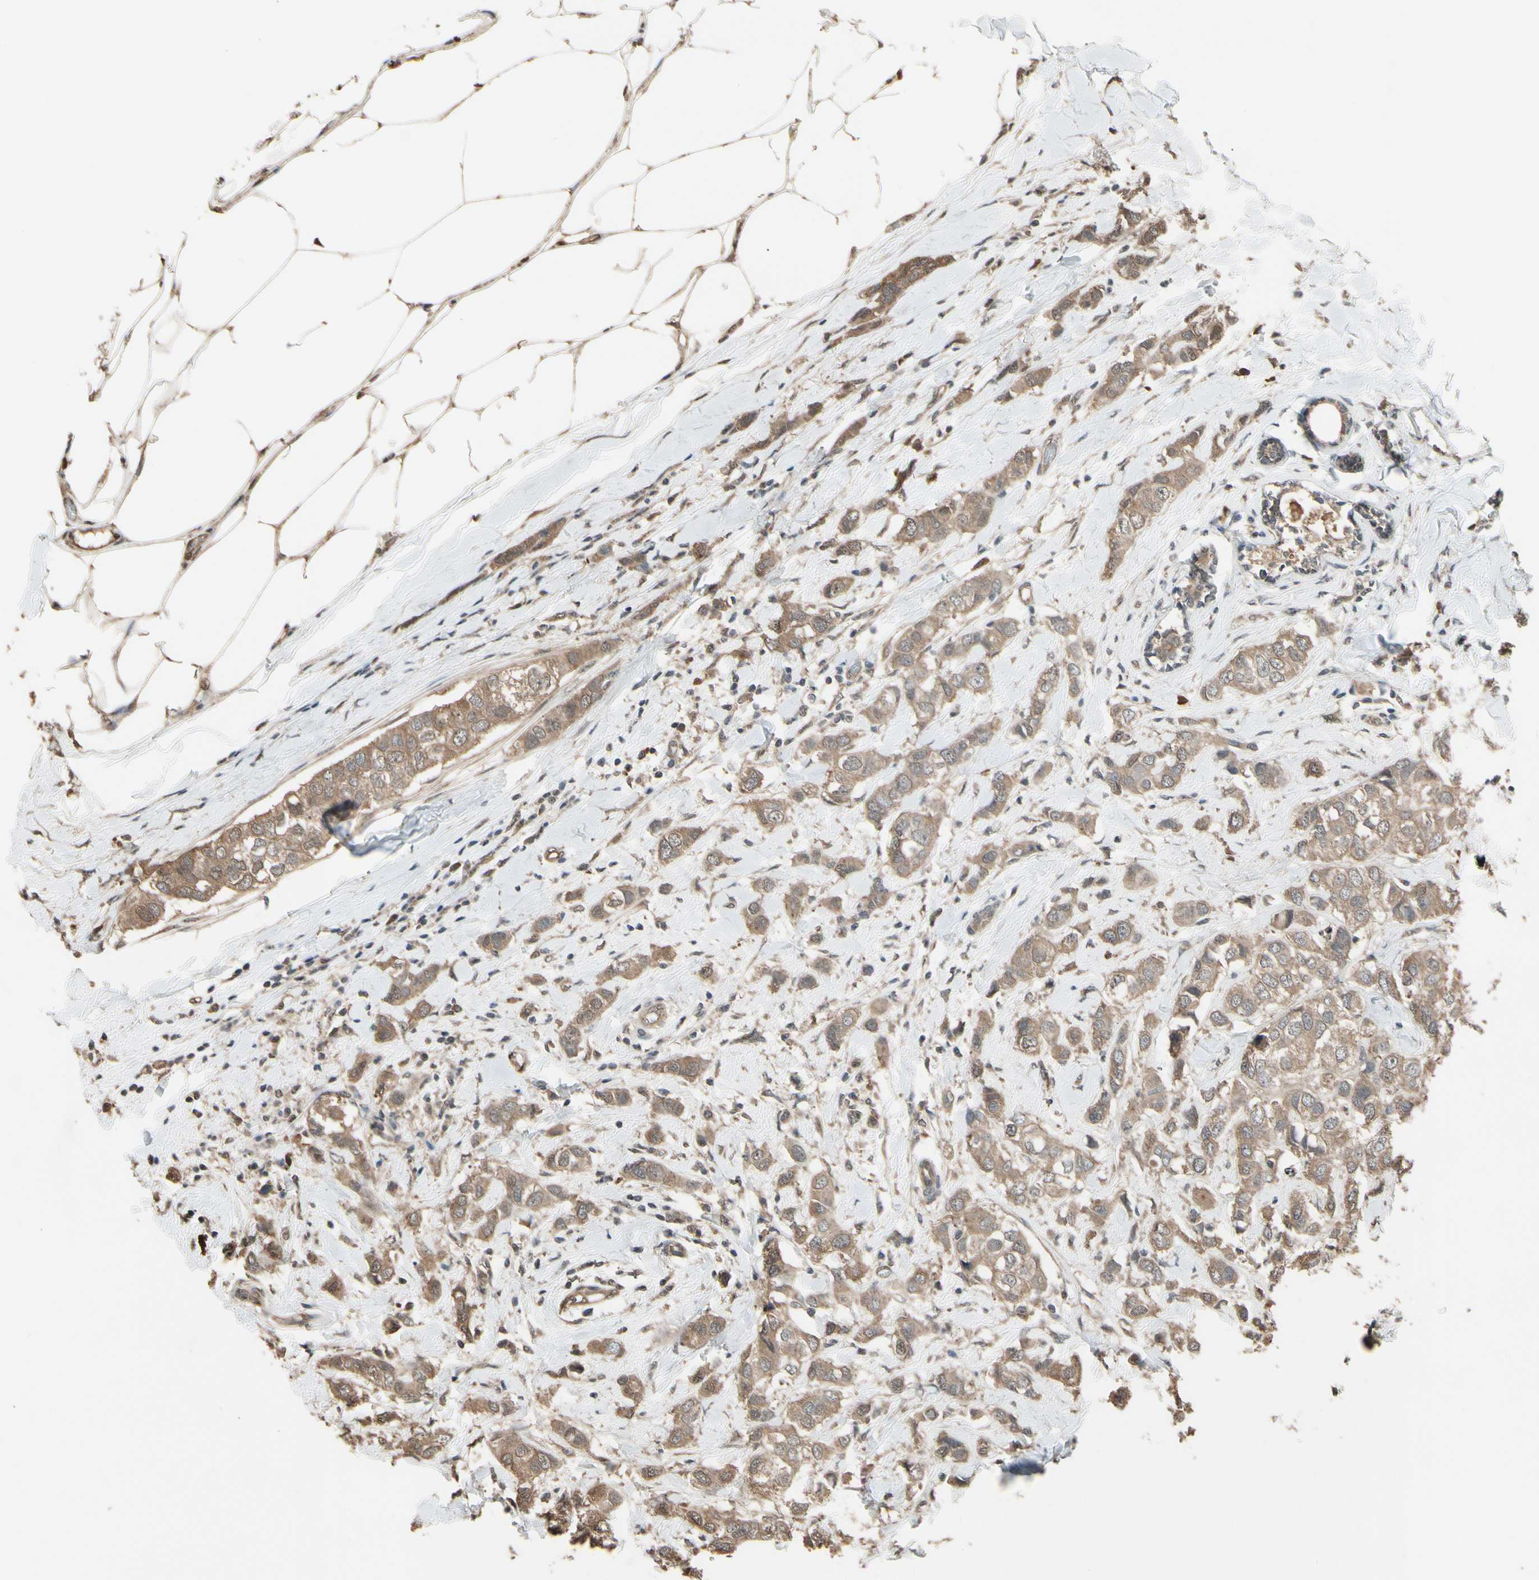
{"staining": {"intensity": "moderate", "quantity": ">75%", "location": "cytoplasmic/membranous"}, "tissue": "breast cancer", "cell_type": "Tumor cells", "image_type": "cancer", "snomed": [{"axis": "morphology", "description": "Duct carcinoma"}, {"axis": "topography", "description": "Breast"}], "caption": "This micrograph demonstrates immunohistochemistry (IHC) staining of breast cancer (invasive ductal carcinoma), with medium moderate cytoplasmic/membranous expression in approximately >75% of tumor cells.", "gene": "PNPLA7", "patient": {"sex": "female", "age": 50}}